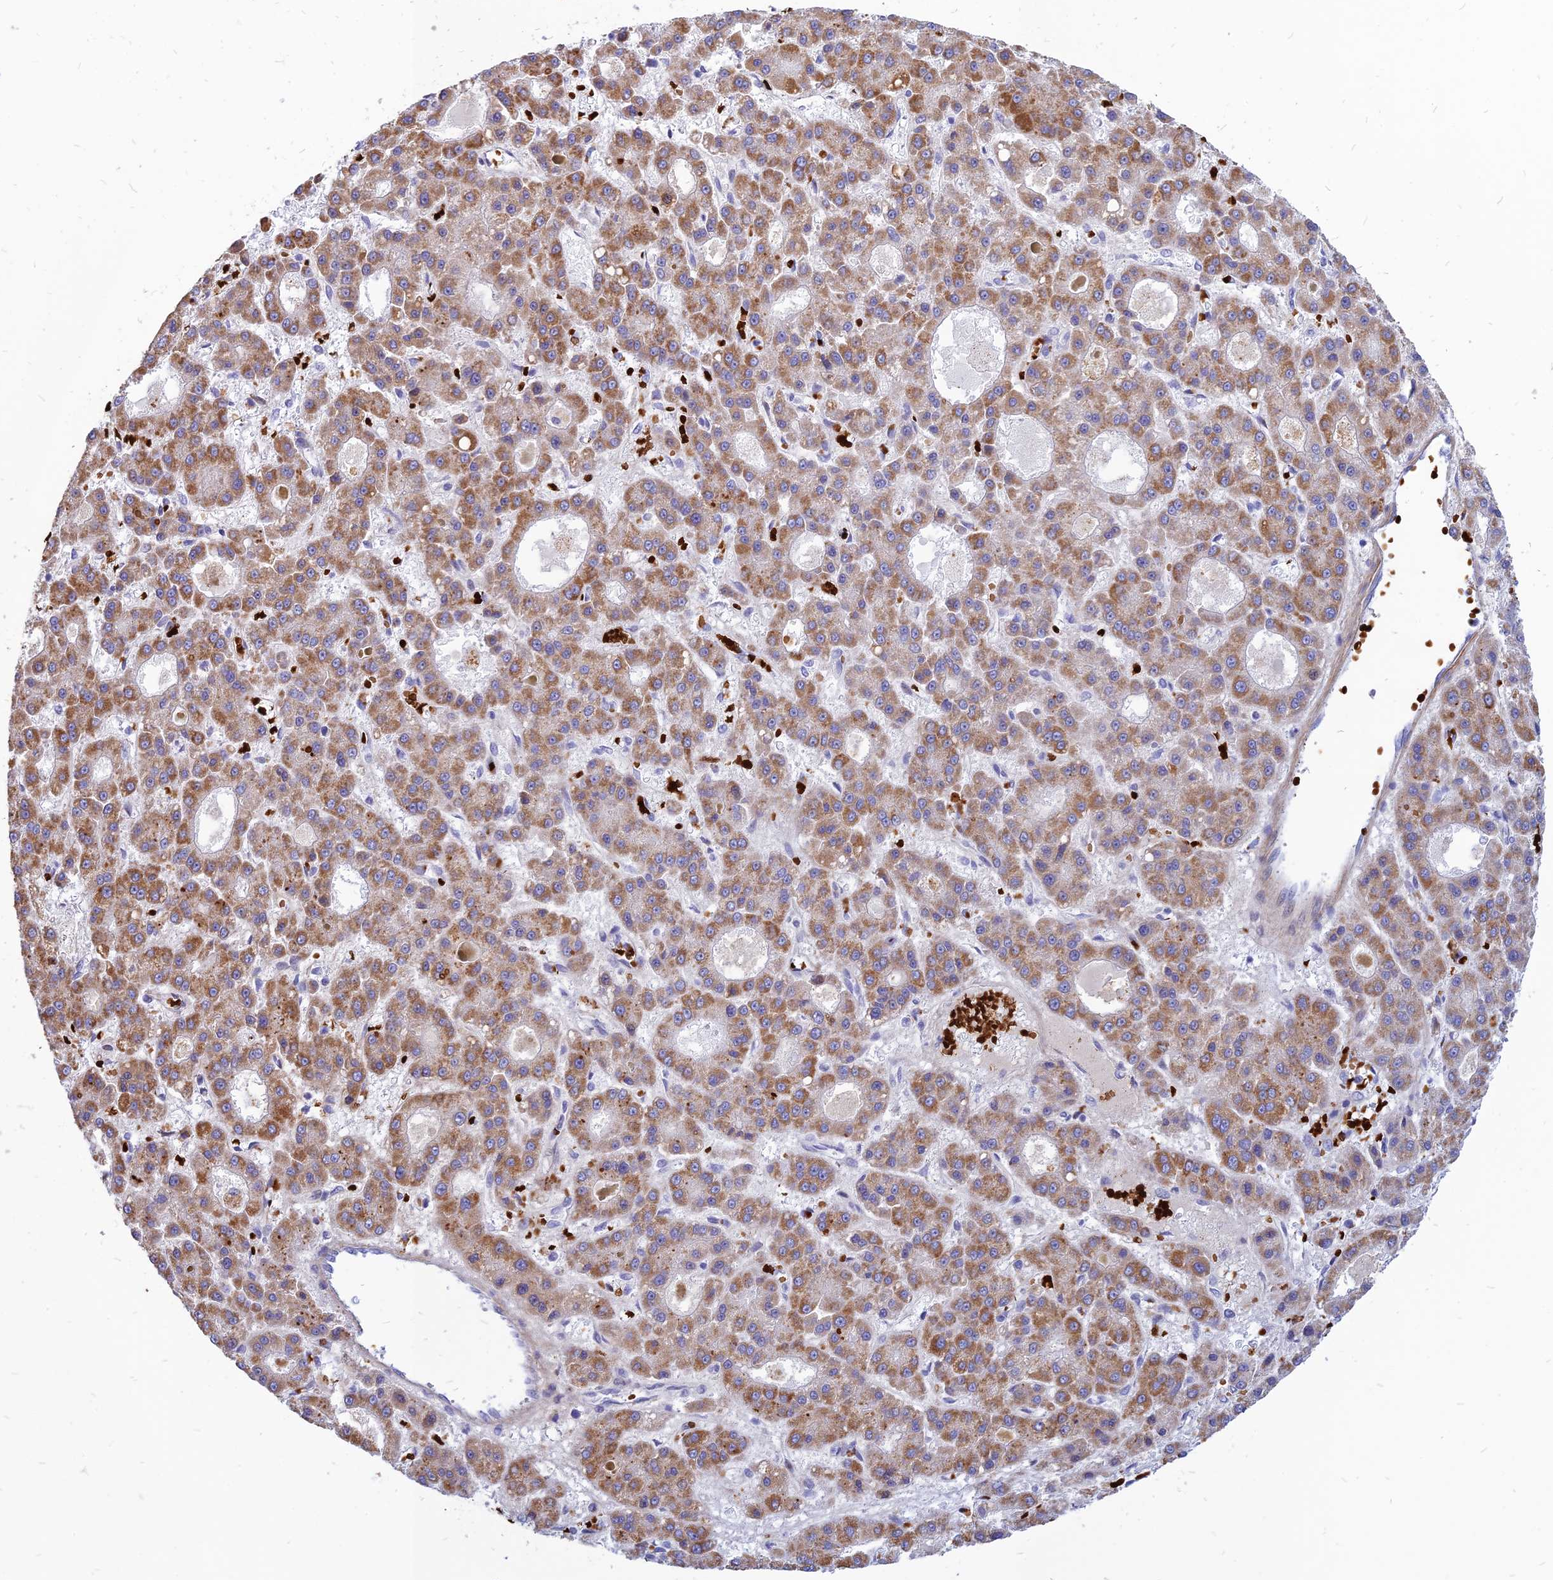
{"staining": {"intensity": "moderate", "quantity": ">75%", "location": "cytoplasmic/membranous"}, "tissue": "liver cancer", "cell_type": "Tumor cells", "image_type": "cancer", "snomed": [{"axis": "morphology", "description": "Carcinoma, Hepatocellular, NOS"}, {"axis": "topography", "description": "Liver"}], "caption": "Approximately >75% of tumor cells in liver hepatocellular carcinoma show moderate cytoplasmic/membranous protein positivity as visualized by brown immunohistochemical staining.", "gene": "HHAT", "patient": {"sex": "male", "age": 70}}